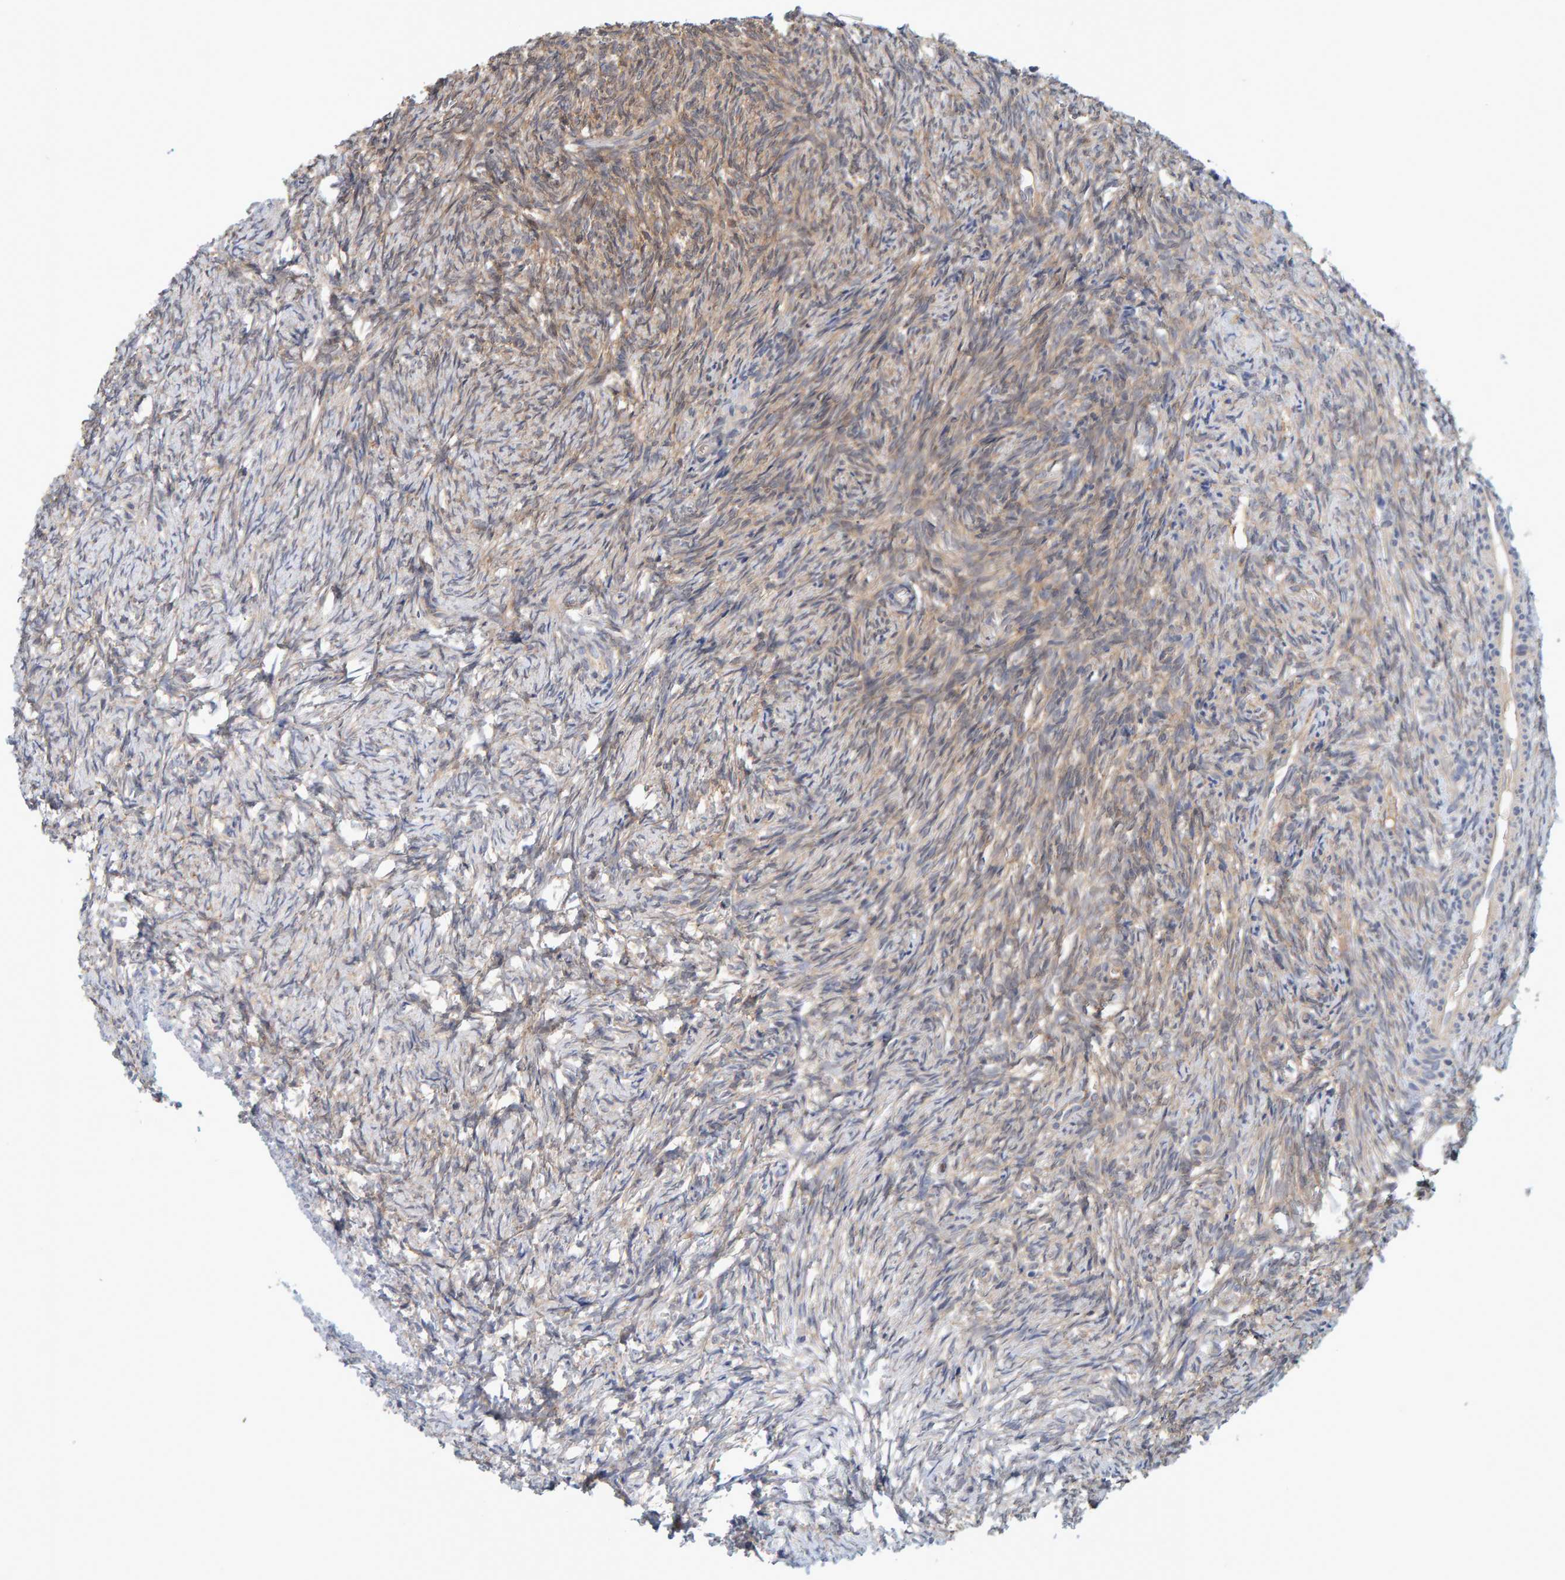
{"staining": {"intensity": "moderate", "quantity": ">75%", "location": "cytoplasmic/membranous"}, "tissue": "ovary", "cell_type": "Follicle cells", "image_type": "normal", "snomed": [{"axis": "morphology", "description": "Normal tissue, NOS"}, {"axis": "topography", "description": "Ovary"}], "caption": "IHC of unremarkable ovary exhibits medium levels of moderate cytoplasmic/membranous staining in about >75% of follicle cells.", "gene": "TATDN1", "patient": {"sex": "female", "age": 41}}